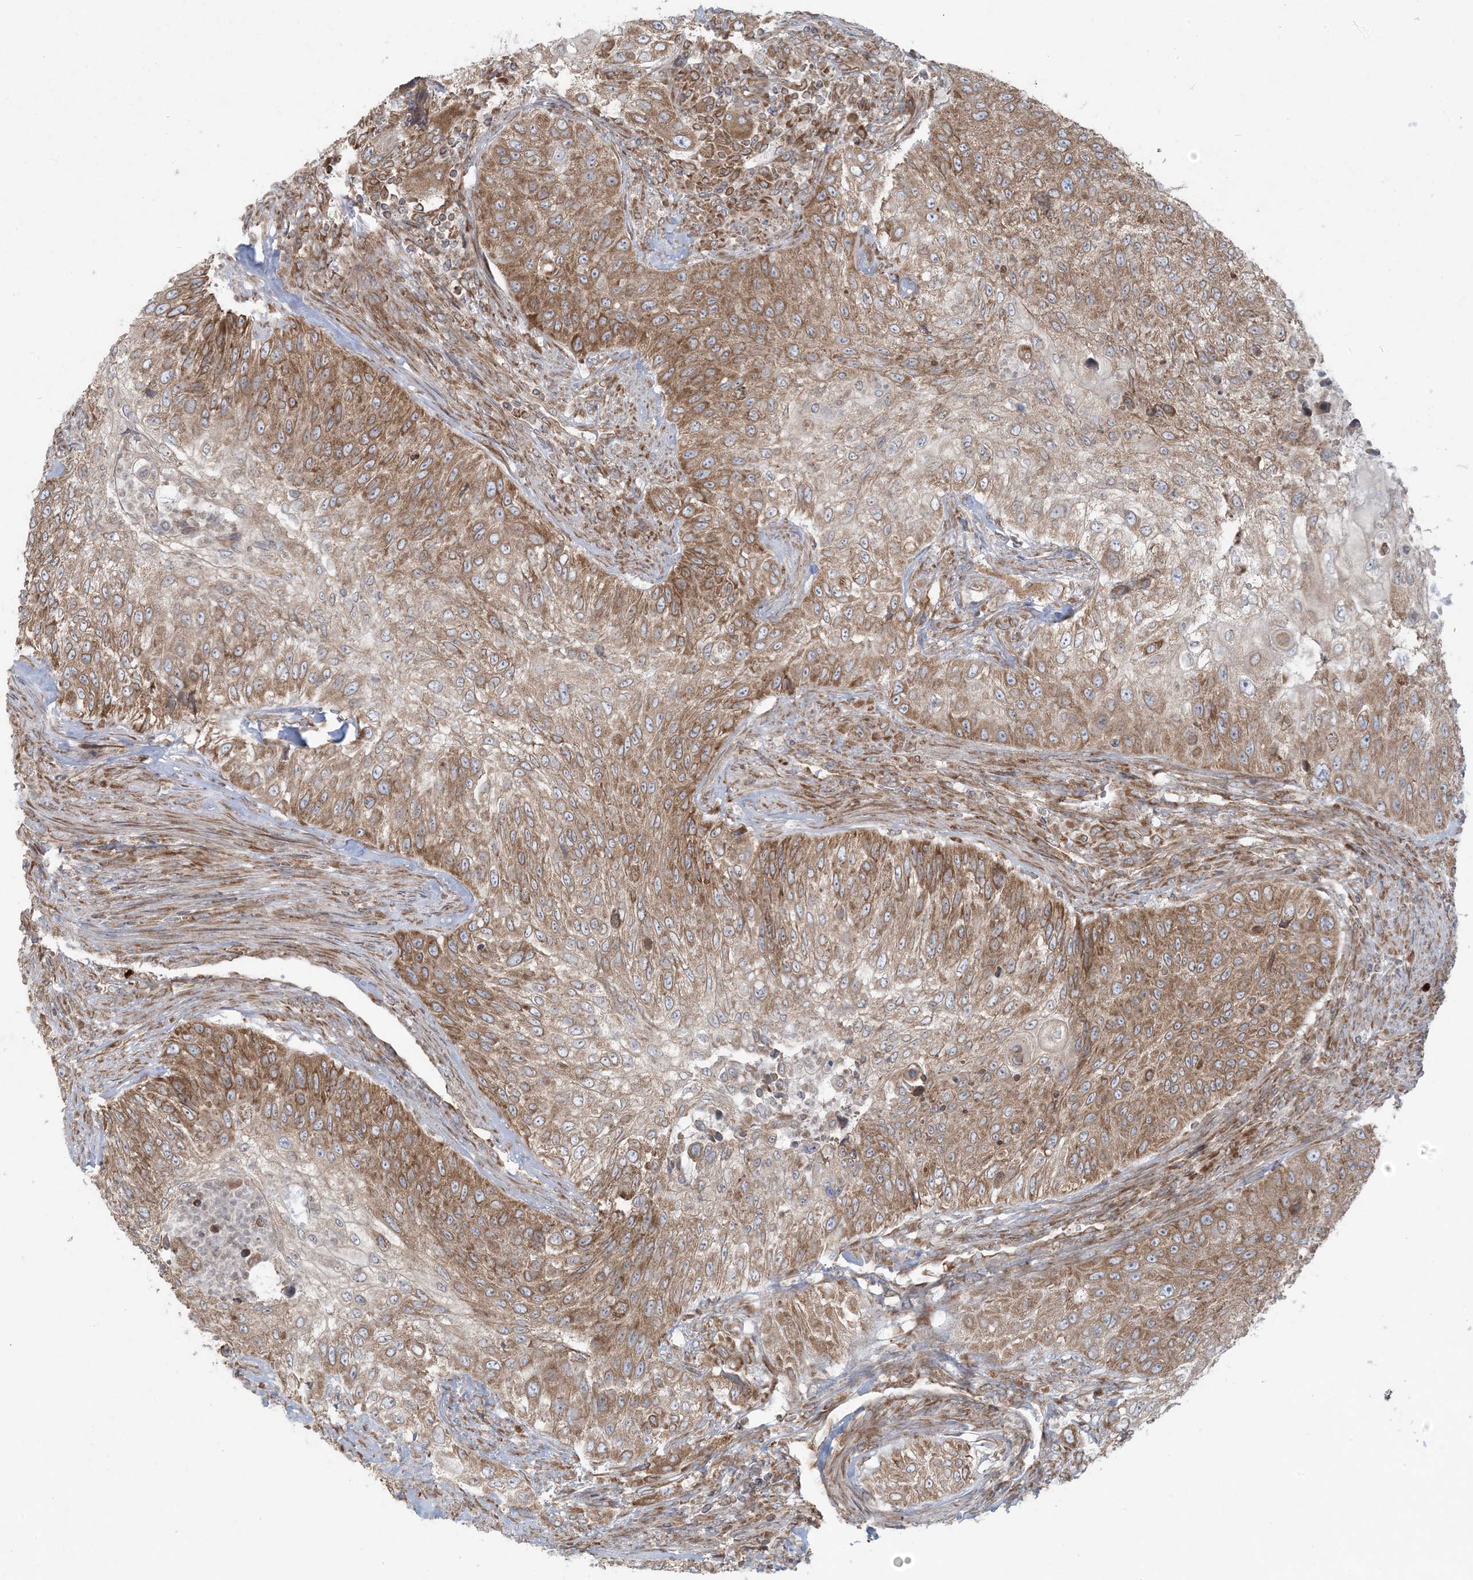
{"staining": {"intensity": "moderate", "quantity": ">75%", "location": "cytoplasmic/membranous"}, "tissue": "urothelial cancer", "cell_type": "Tumor cells", "image_type": "cancer", "snomed": [{"axis": "morphology", "description": "Urothelial carcinoma, High grade"}, {"axis": "topography", "description": "Urinary bladder"}], "caption": "A high-resolution image shows immunohistochemistry staining of urothelial cancer, which shows moderate cytoplasmic/membranous expression in about >75% of tumor cells.", "gene": "UBXN4", "patient": {"sex": "female", "age": 60}}